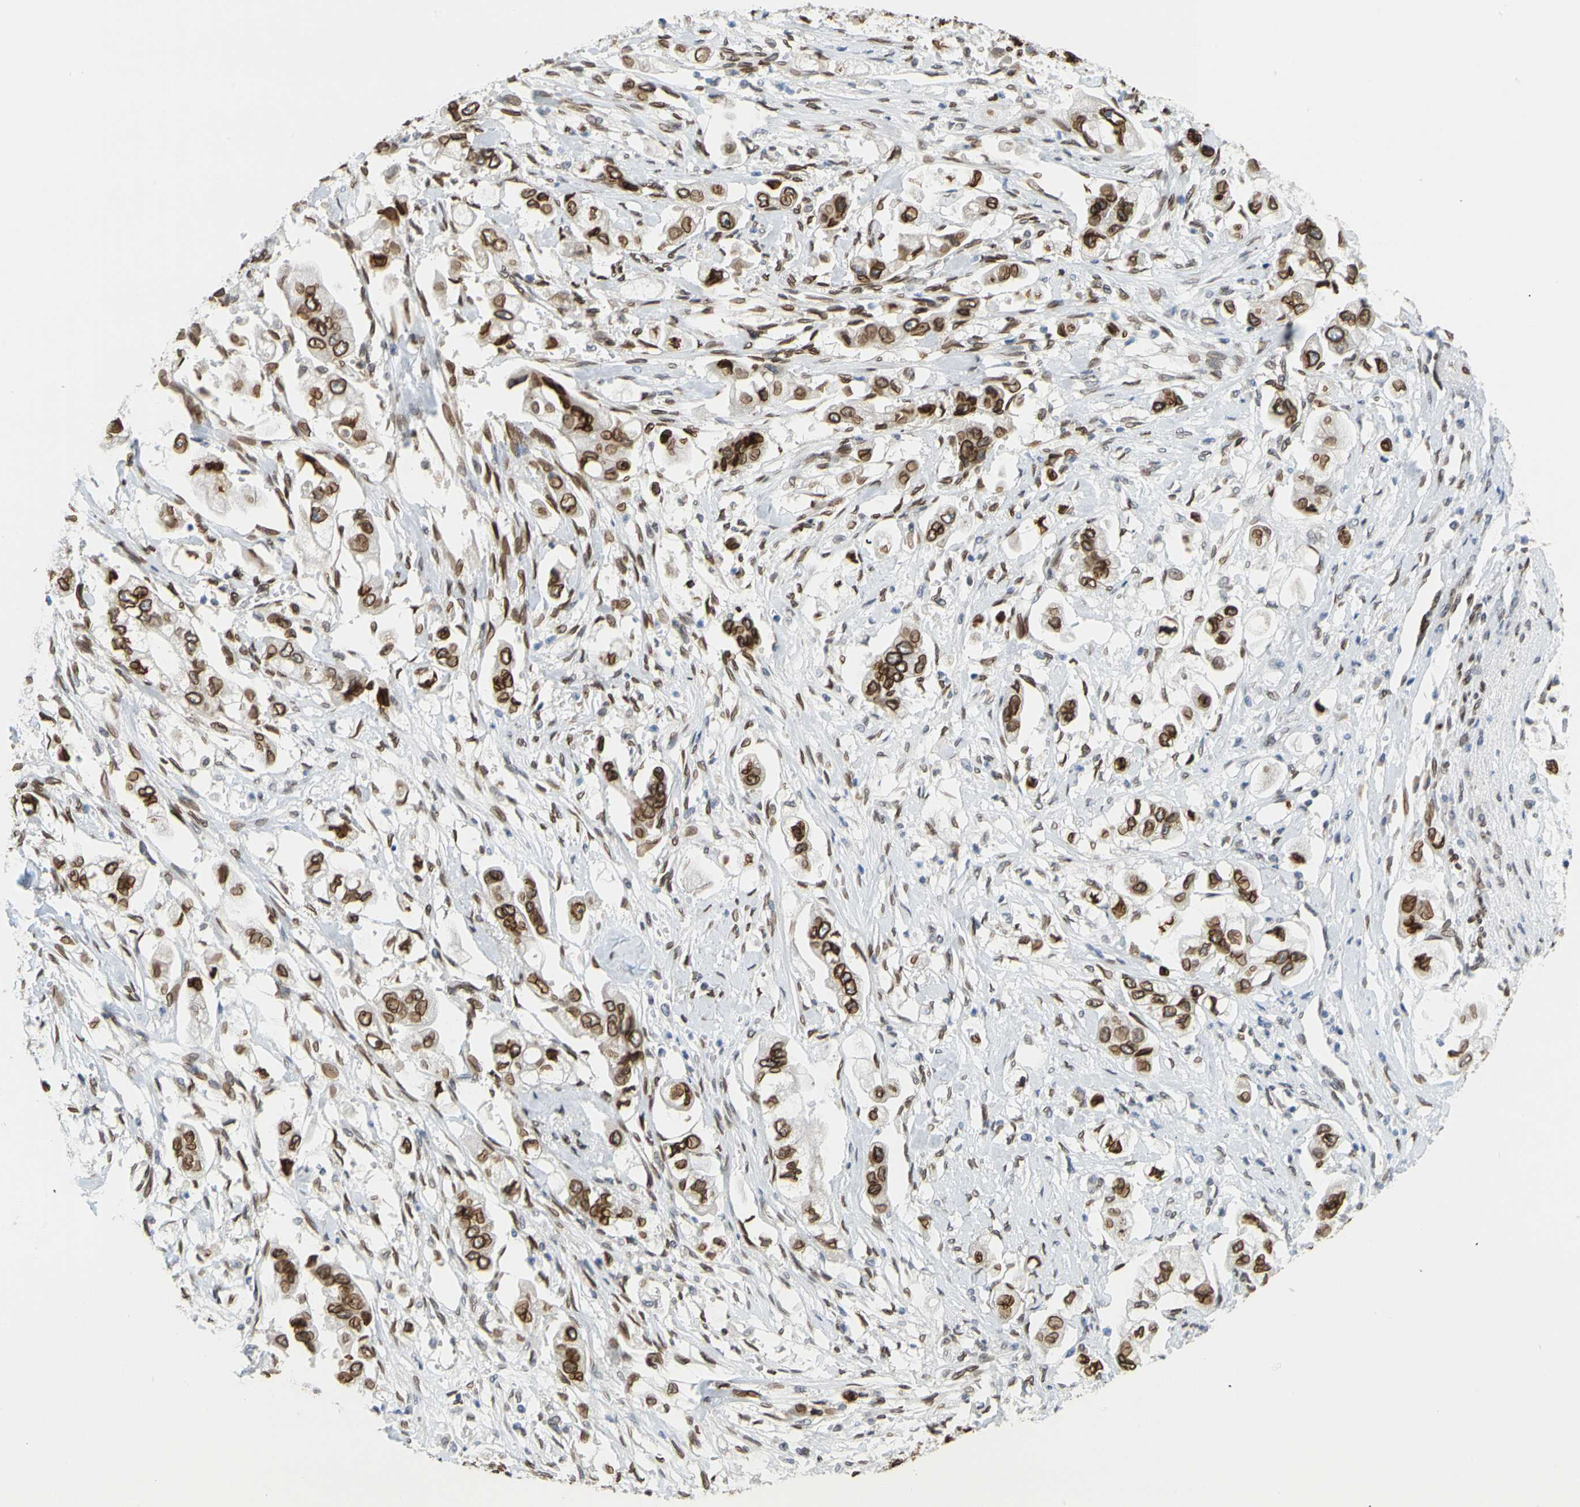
{"staining": {"intensity": "strong", "quantity": ">75%", "location": "cytoplasmic/membranous,nuclear"}, "tissue": "stomach cancer", "cell_type": "Tumor cells", "image_type": "cancer", "snomed": [{"axis": "morphology", "description": "Adenocarcinoma, NOS"}, {"axis": "topography", "description": "Stomach"}], "caption": "Strong cytoplasmic/membranous and nuclear staining for a protein is identified in approximately >75% of tumor cells of stomach adenocarcinoma using immunohistochemistry (IHC).", "gene": "SUN1", "patient": {"sex": "male", "age": 62}}